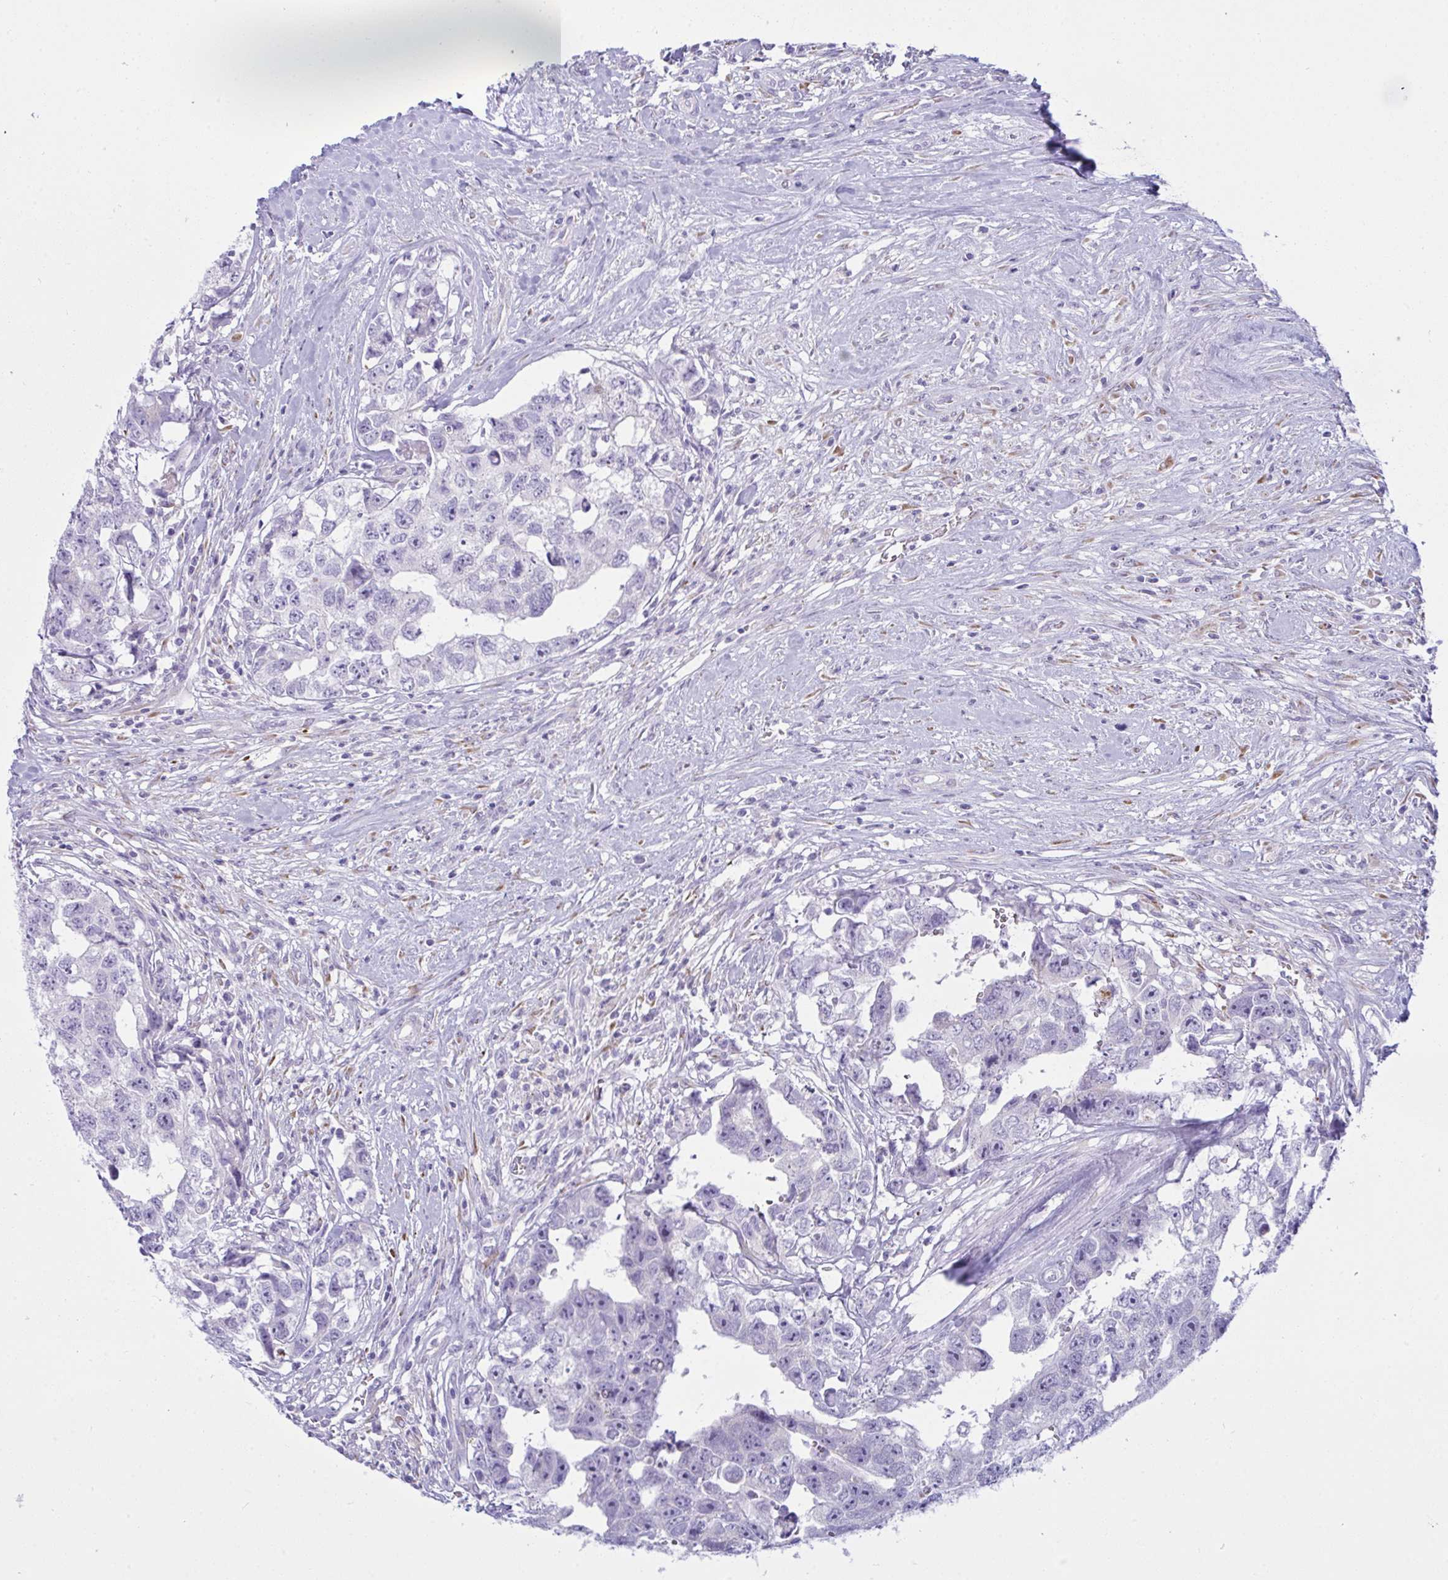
{"staining": {"intensity": "negative", "quantity": "none", "location": "none"}, "tissue": "testis cancer", "cell_type": "Tumor cells", "image_type": "cancer", "snomed": [{"axis": "morphology", "description": "Carcinoma, Embryonal, NOS"}, {"axis": "topography", "description": "Testis"}], "caption": "The histopathology image displays no significant expression in tumor cells of testis embryonal carcinoma. Brightfield microscopy of IHC stained with DAB (brown) and hematoxylin (blue), captured at high magnification.", "gene": "BBS1", "patient": {"sex": "male", "age": 22}}